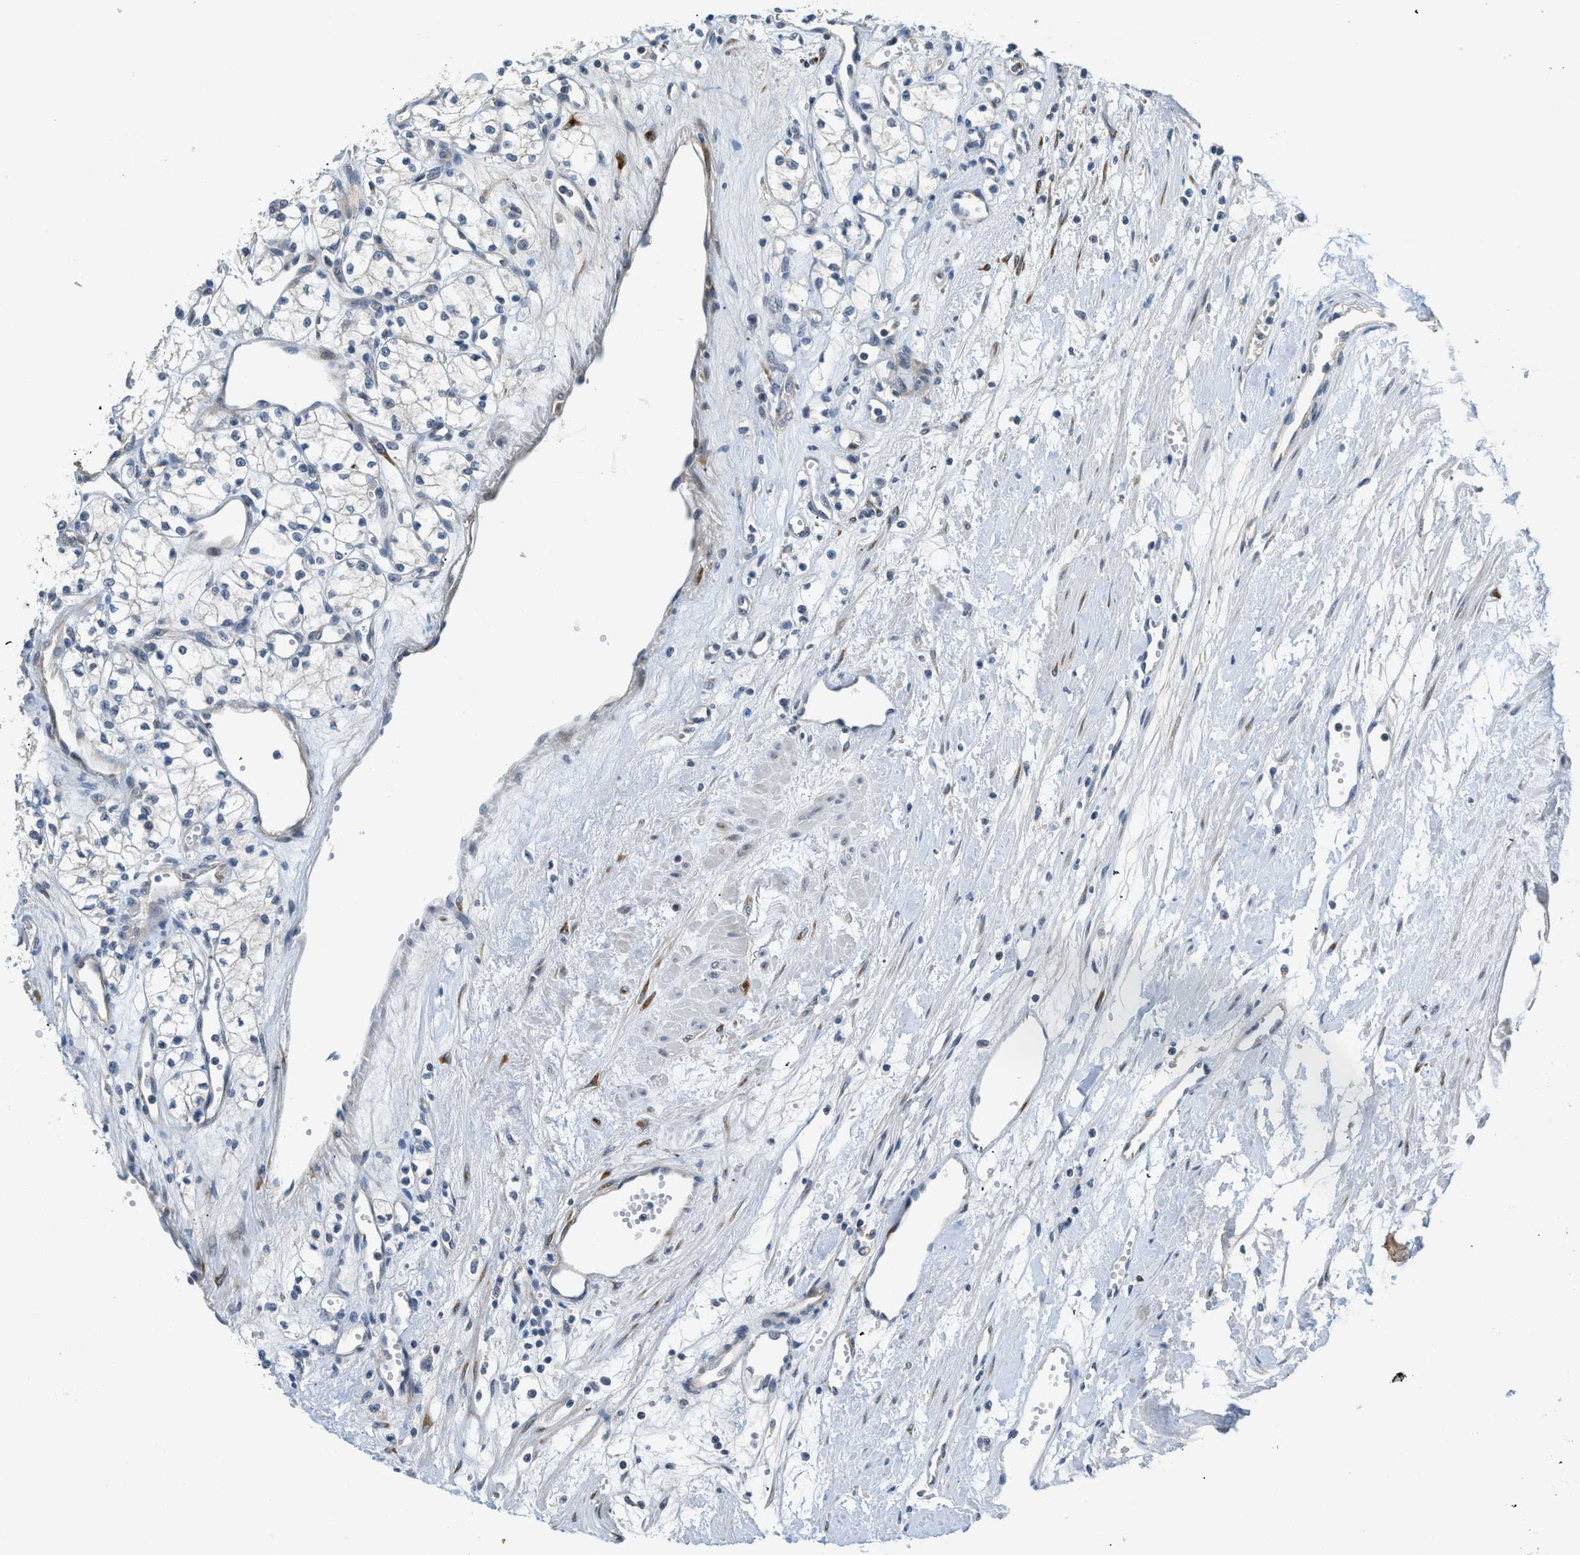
{"staining": {"intensity": "negative", "quantity": "none", "location": "none"}, "tissue": "renal cancer", "cell_type": "Tumor cells", "image_type": "cancer", "snomed": [{"axis": "morphology", "description": "Adenocarcinoma, NOS"}, {"axis": "topography", "description": "Kidney"}], "caption": "Tumor cells show no significant positivity in renal cancer. The staining was performed using DAB (3,3'-diaminobenzidine) to visualize the protein expression in brown, while the nuclei were stained in blue with hematoxylin (Magnification: 20x).", "gene": "TMEM154", "patient": {"sex": "male", "age": 59}}